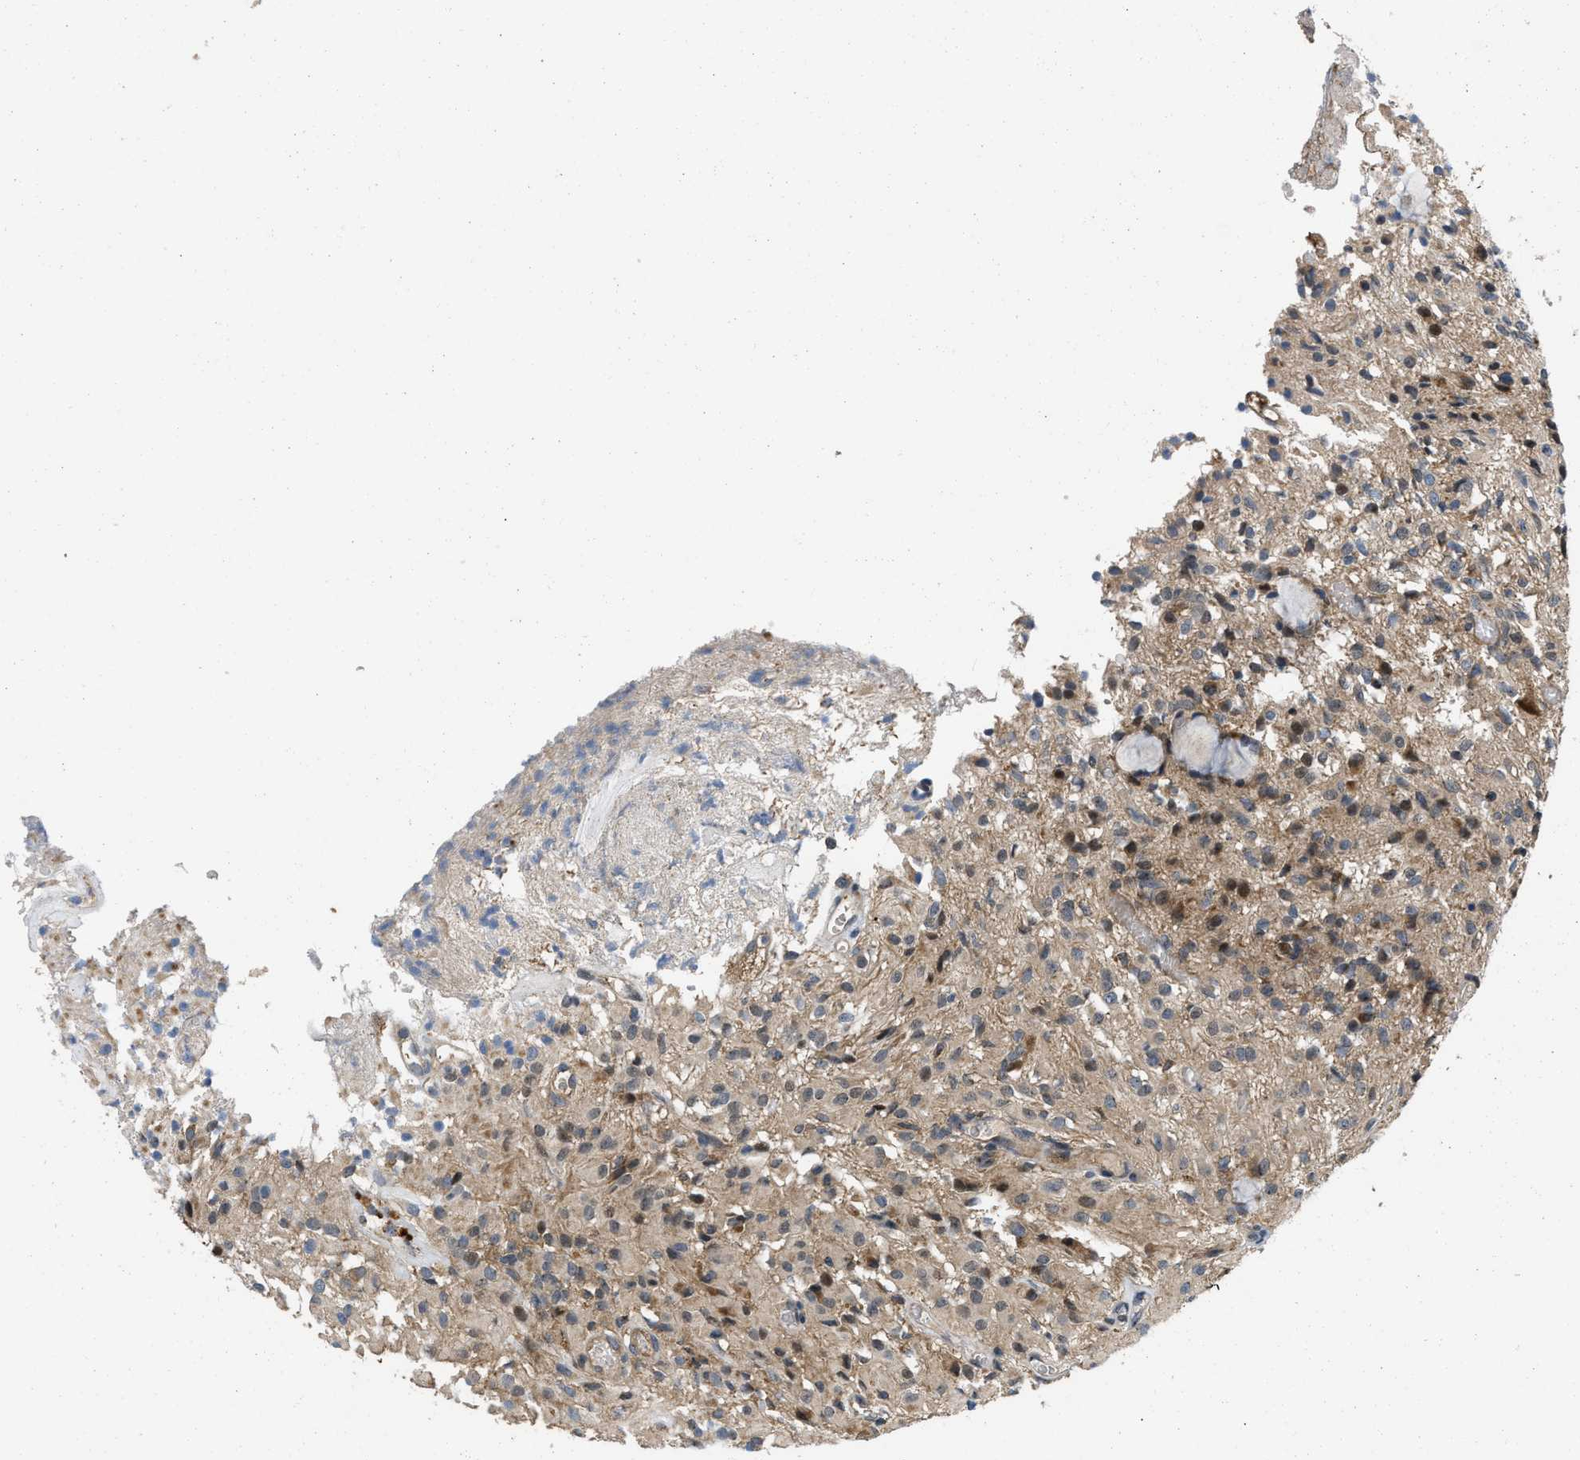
{"staining": {"intensity": "weak", "quantity": "<25%", "location": "cytoplasmic/membranous"}, "tissue": "glioma", "cell_type": "Tumor cells", "image_type": "cancer", "snomed": [{"axis": "morphology", "description": "Glioma, malignant, High grade"}, {"axis": "topography", "description": "Brain"}], "caption": "An immunohistochemistry (IHC) histopathology image of malignant glioma (high-grade) is shown. There is no staining in tumor cells of malignant glioma (high-grade). (Brightfield microscopy of DAB (3,3'-diaminobenzidine) IHC at high magnification).", "gene": "PRDM14", "patient": {"sex": "female", "age": 59}}